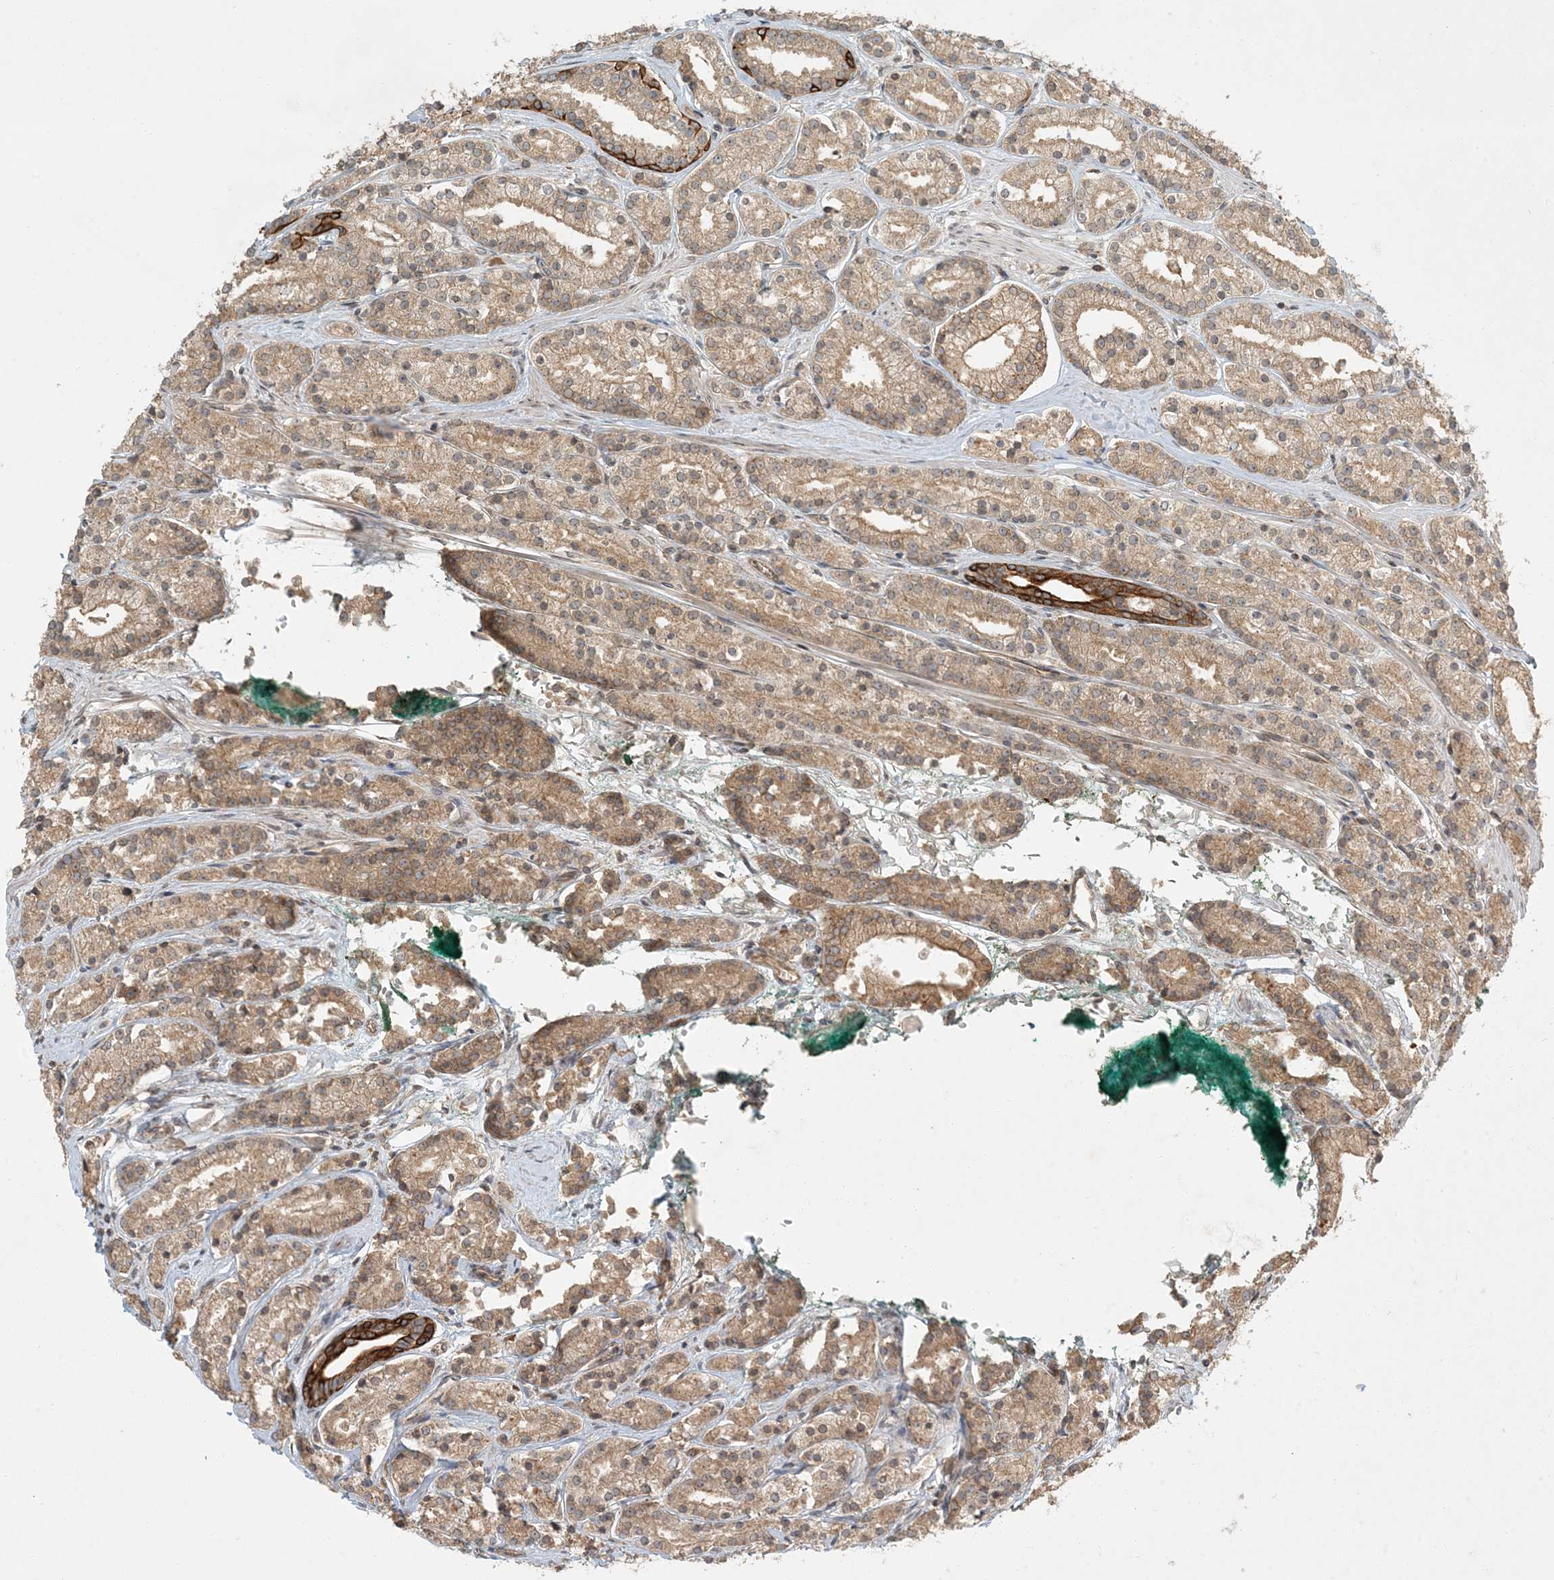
{"staining": {"intensity": "moderate", "quantity": ">75%", "location": "cytoplasmic/membranous"}, "tissue": "prostate cancer", "cell_type": "Tumor cells", "image_type": "cancer", "snomed": [{"axis": "morphology", "description": "Adenocarcinoma, High grade"}, {"axis": "topography", "description": "Prostate"}], "caption": "A histopathology image of high-grade adenocarcinoma (prostate) stained for a protein reveals moderate cytoplasmic/membranous brown staining in tumor cells. (IHC, brightfield microscopy, high magnification).", "gene": "COMMD8", "patient": {"sex": "male", "age": 69}}